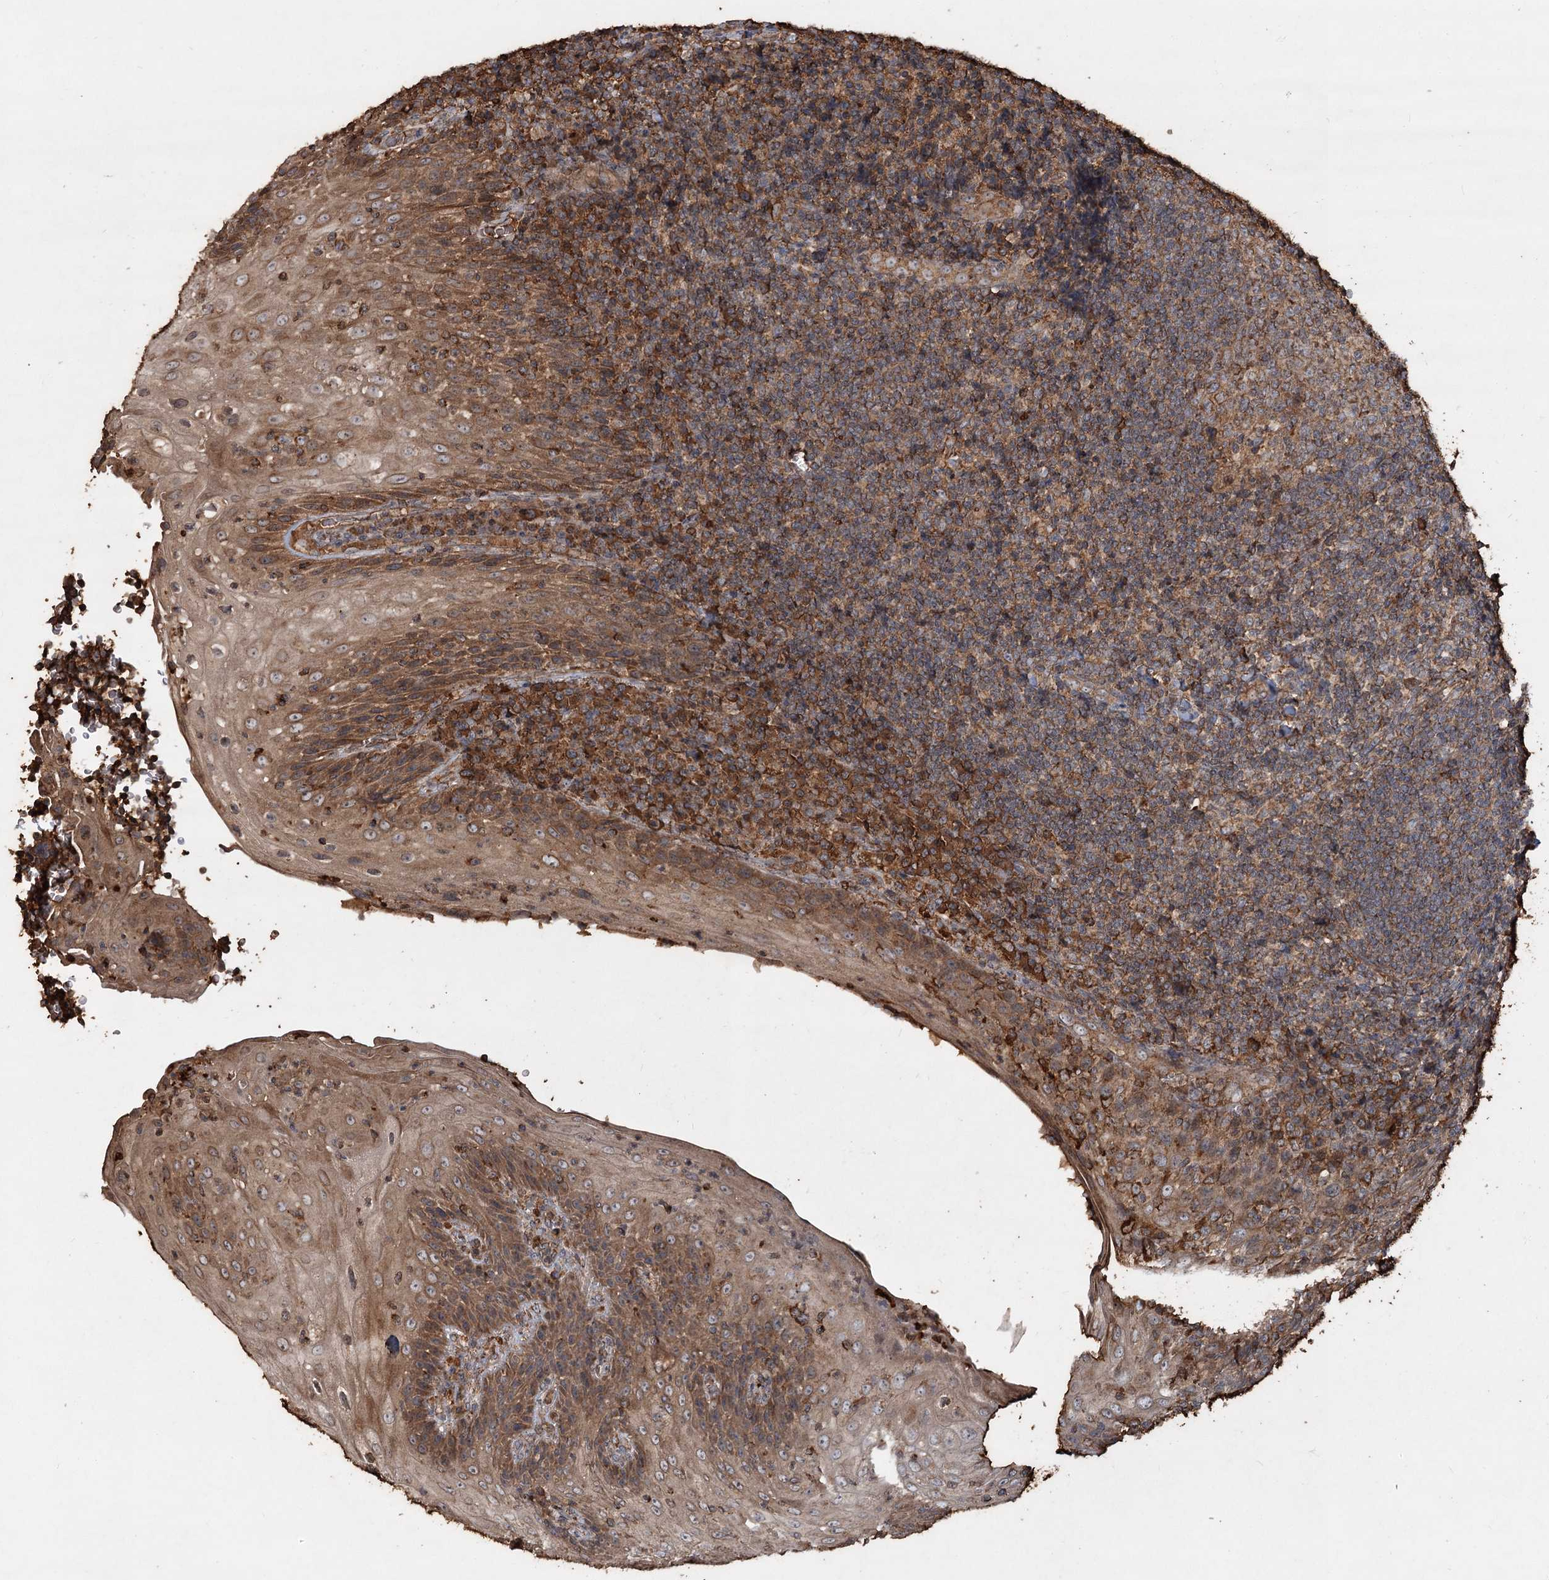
{"staining": {"intensity": "moderate", "quantity": ">75%", "location": "cytoplasmic/membranous"}, "tissue": "tonsil", "cell_type": "Germinal center cells", "image_type": "normal", "snomed": [{"axis": "morphology", "description": "Normal tissue, NOS"}, {"axis": "topography", "description": "Tonsil"}], "caption": "A brown stain labels moderate cytoplasmic/membranous staining of a protein in germinal center cells of normal human tonsil. Ihc stains the protein of interest in brown and the nuclei are stained blue.", "gene": "PIK3C2A", "patient": {"sex": "male", "age": 37}}